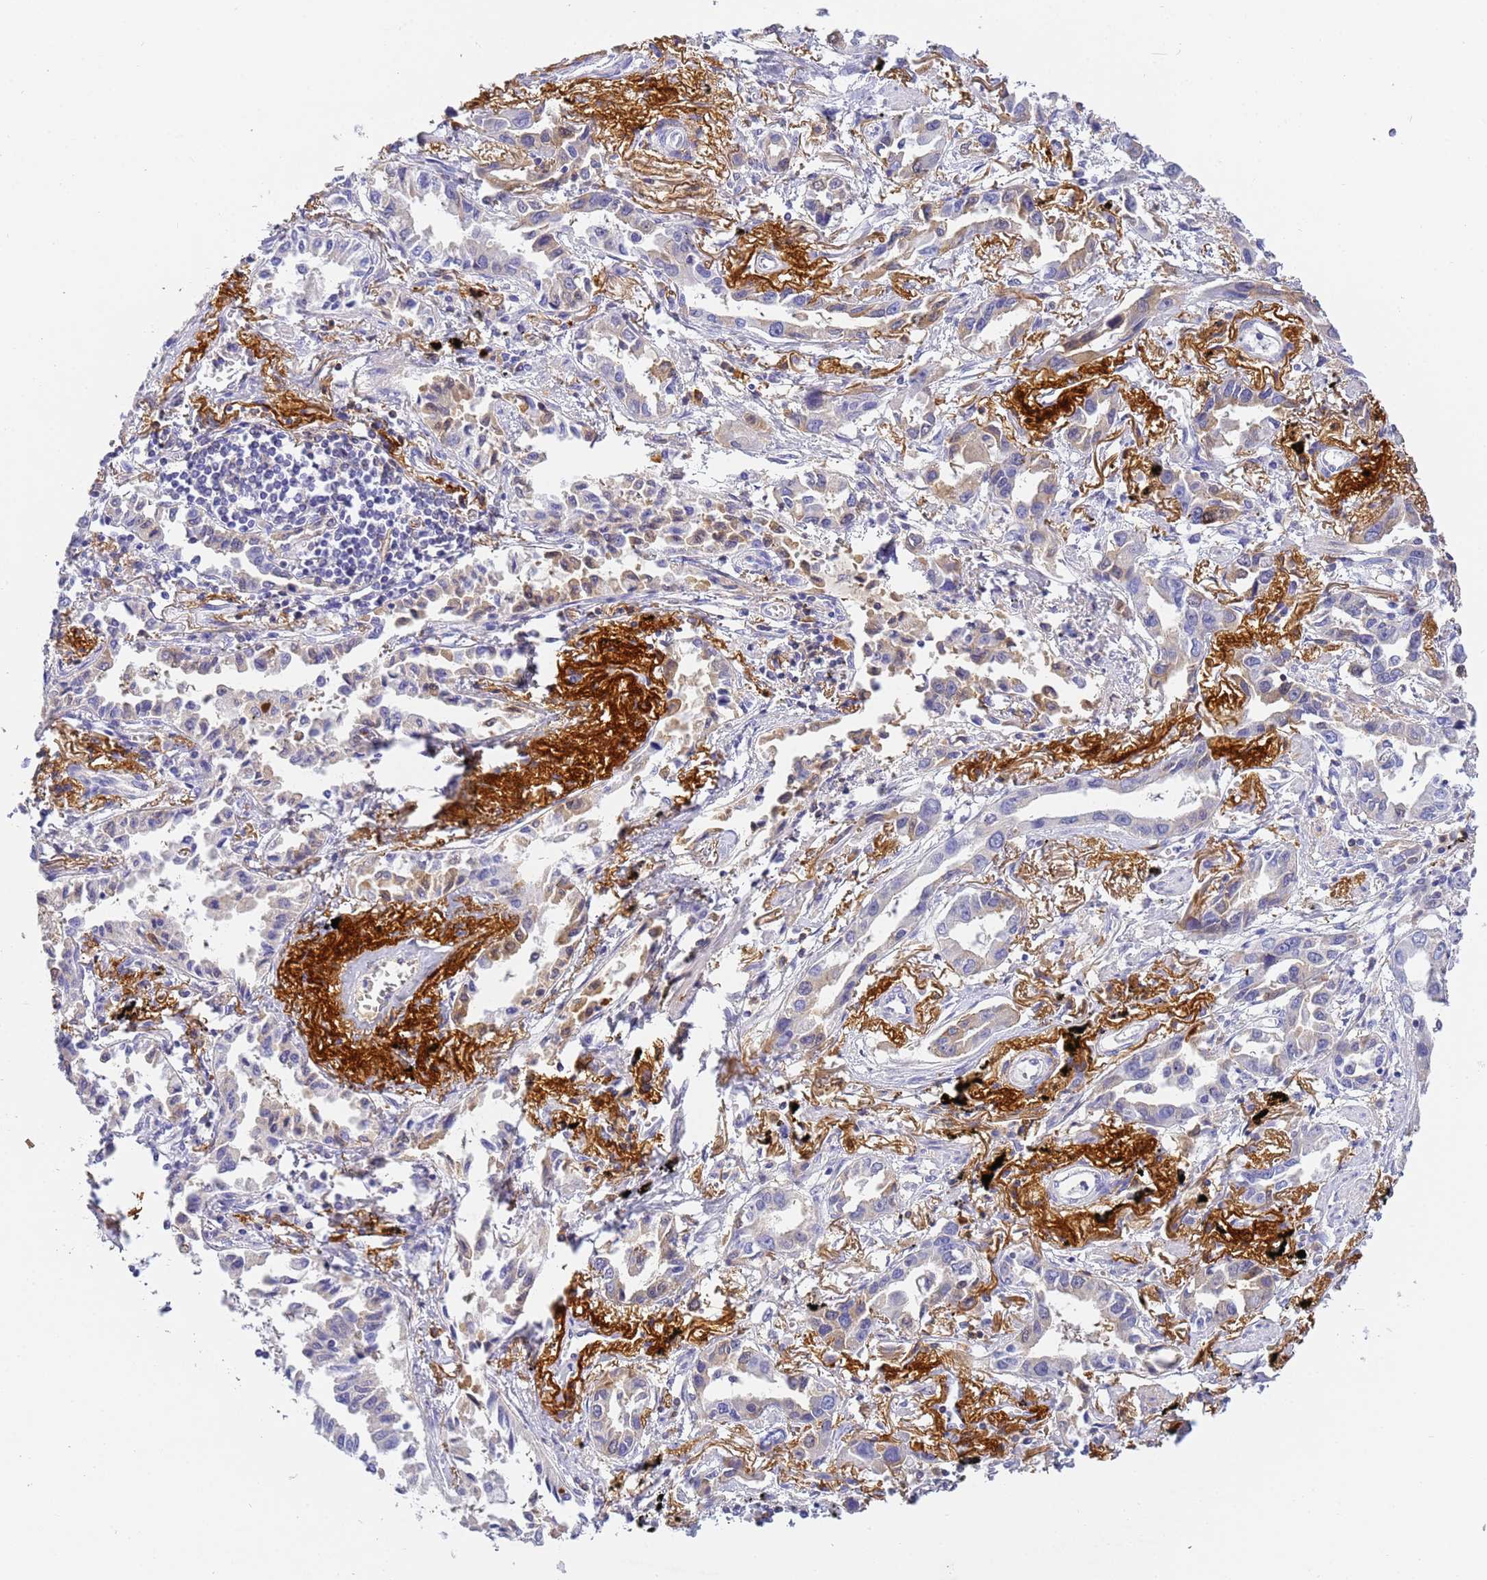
{"staining": {"intensity": "negative", "quantity": "none", "location": "none"}, "tissue": "lung cancer", "cell_type": "Tumor cells", "image_type": "cancer", "snomed": [{"axis": "morphology", "description": "Adenocarcinoma, NOS"}, {"axis": "topography", "description": "Lung"}], "caption": "Immunohistochemical staining of lung cancer reveals no significant staining in tumor cells.", "gene": "CFHR2", "patient": {"sex": "male", "age": 67}}